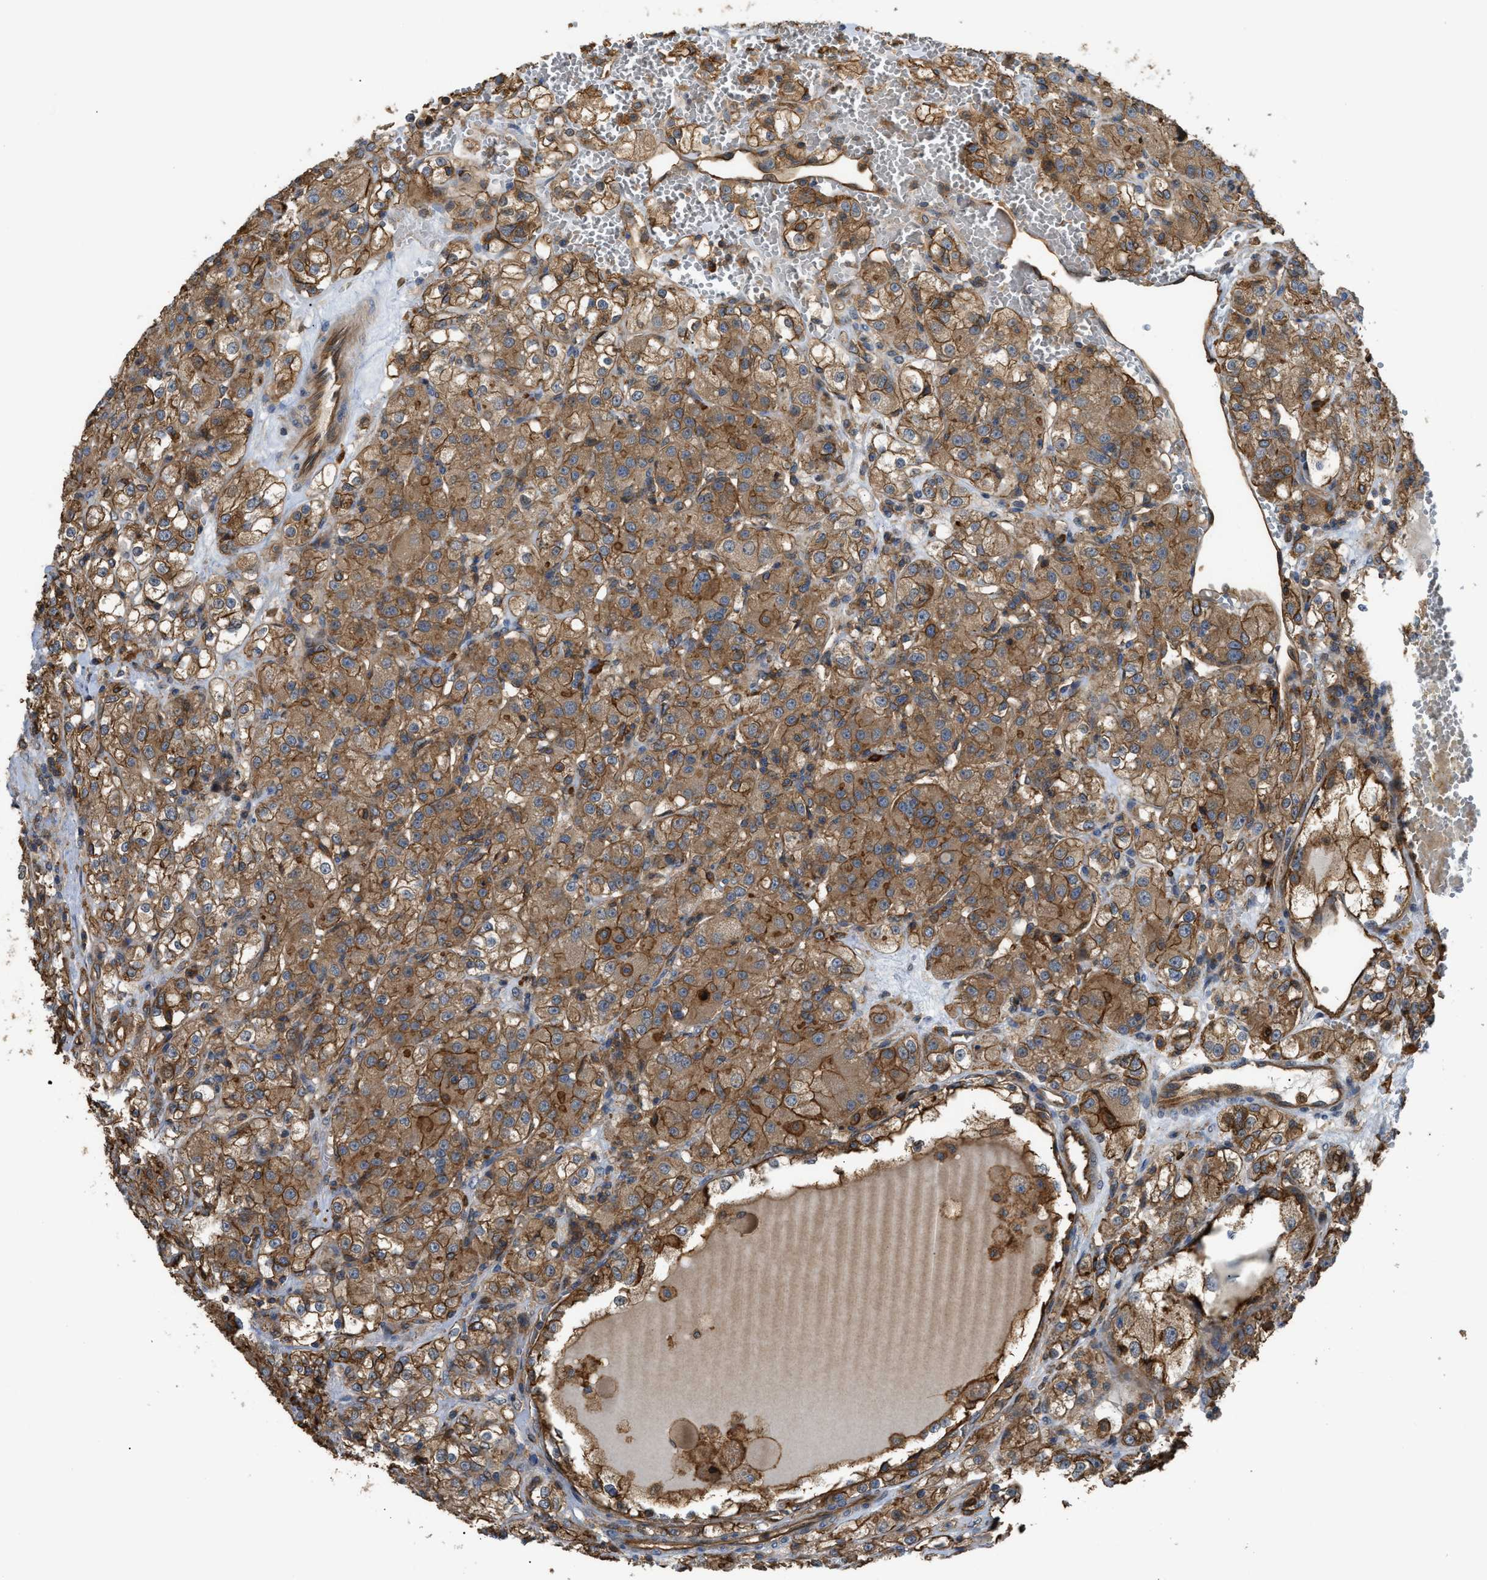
{"staining": {"intensity": "strong", "quantity": ">75%", "location": "cytoplasmic/membranous"}, "tissue": "renal cancer", "cell_type": "Tumor cells", "image_type": "cancer", "snomed": [{"axis": "morphology", "description": "Normal tissue, NOS"}, {"axis": "morphology", "description": "Adenocarcinoma, NOS"}, {"axis": "topography", "description": "Kidney"}], "caption": "A high amount of strong cytoplasmic/membranous staining is seen in approximately >75% of tumor cells in renal cancer (adenocarcinoma) tissue.", "gene": "DDHD2", "patient": {"sex": "male", "age": 61}}